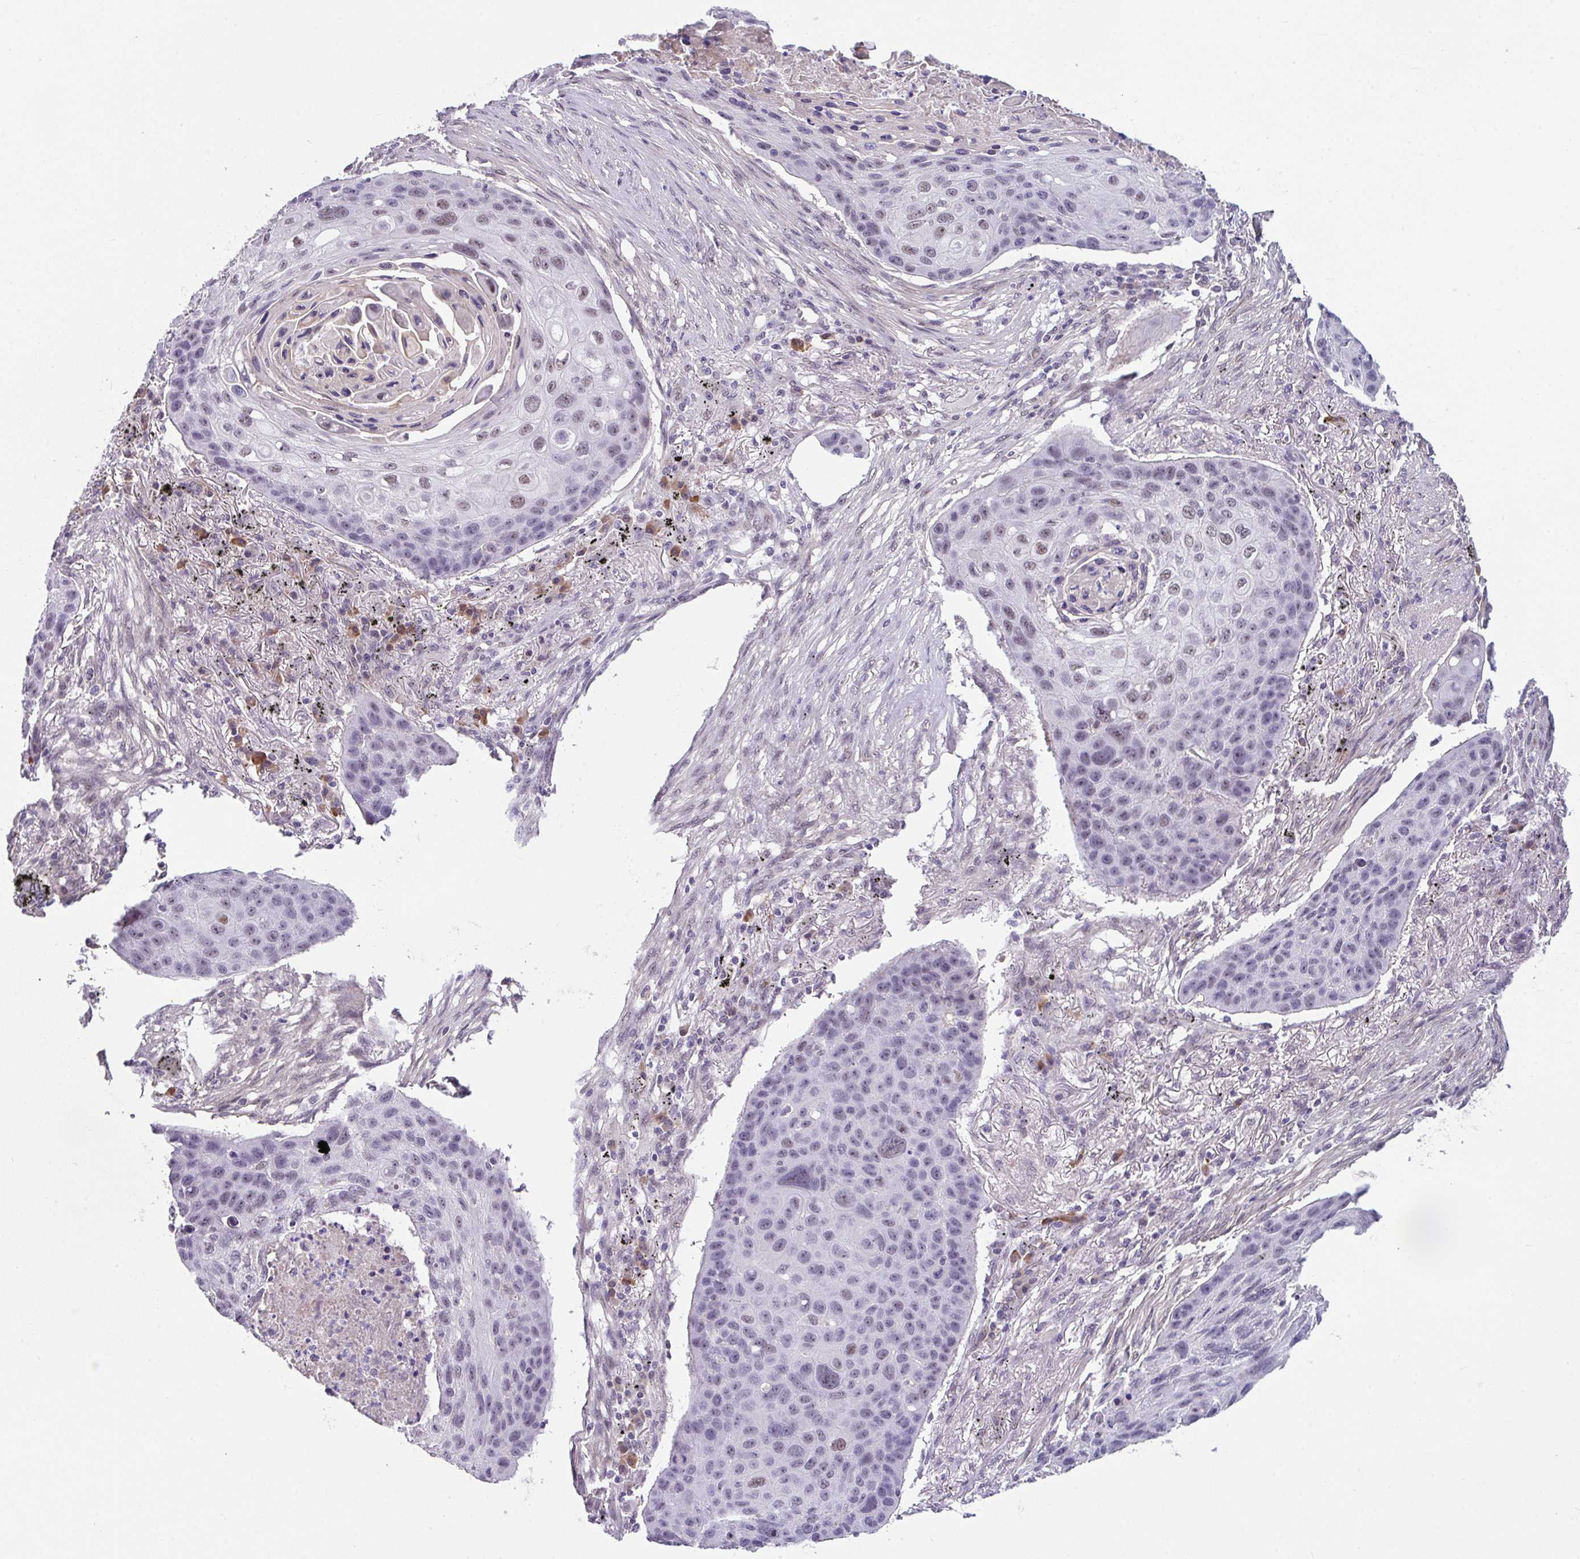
{"staining": {"intensity": "weak", "quantity": "25%-75%", "location": "nuclear"}, "tissue": "lung cancer", "cell_type": "Tumor cells", "image_type": "cancer", "snomed": [{"axis": "morphology", "description": "Squamous cell carcinoma, NOS"}, {"axis": "topography", "description": "Lung"}], "caption": "Immunohistochemistry image of neoplastic tissue: human lung cancer stained using IHC demonstrates low levels of weak protein expression localized specifically in the nuclear of tumor cells, appearing as a nuclear brown color.", "gene": "RBBP6", "patient": {"sex": "female", "age": 63}}